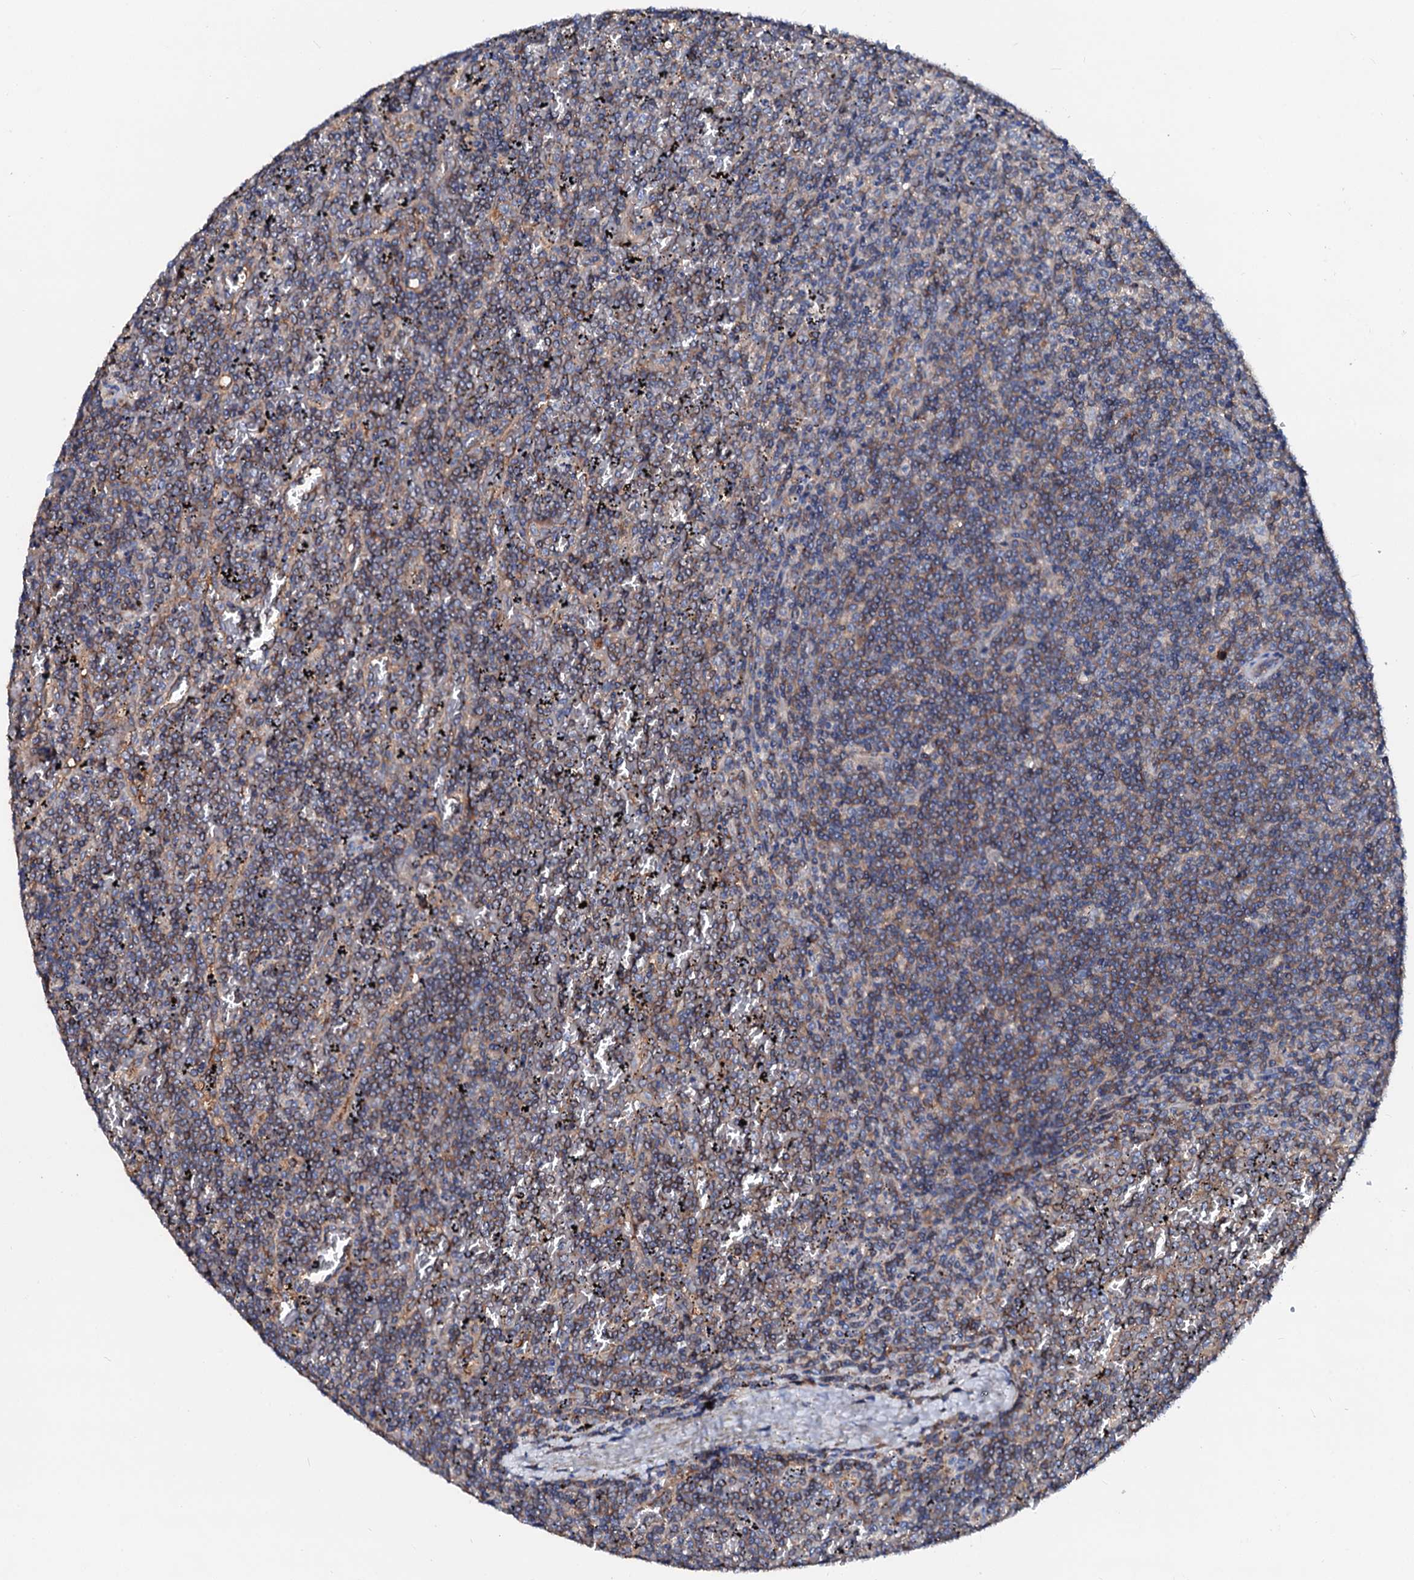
{"staining": {"intensity": "weak", "quantity": ">75%", "location": "cytoplasmic/membranous"}, "tissue": "lymphoma", "cell_type": "Tumor cells", "image_type": "cancer", "snomed": [{"axis": "morphology", "description": "Malignant lymphoma, non-Hodgkin's type, Low grade"}, {"axis": "topography", "description": "Spleen"}], "caption": "Approximately >75% of tumor cells in human lymphoma exhibit weak cytoplasmic/membranous protein expression as visualized by brown immunohistochemical staining.", "gene": "CSKMT", "patient": {"sex": "female", "age": 19}}